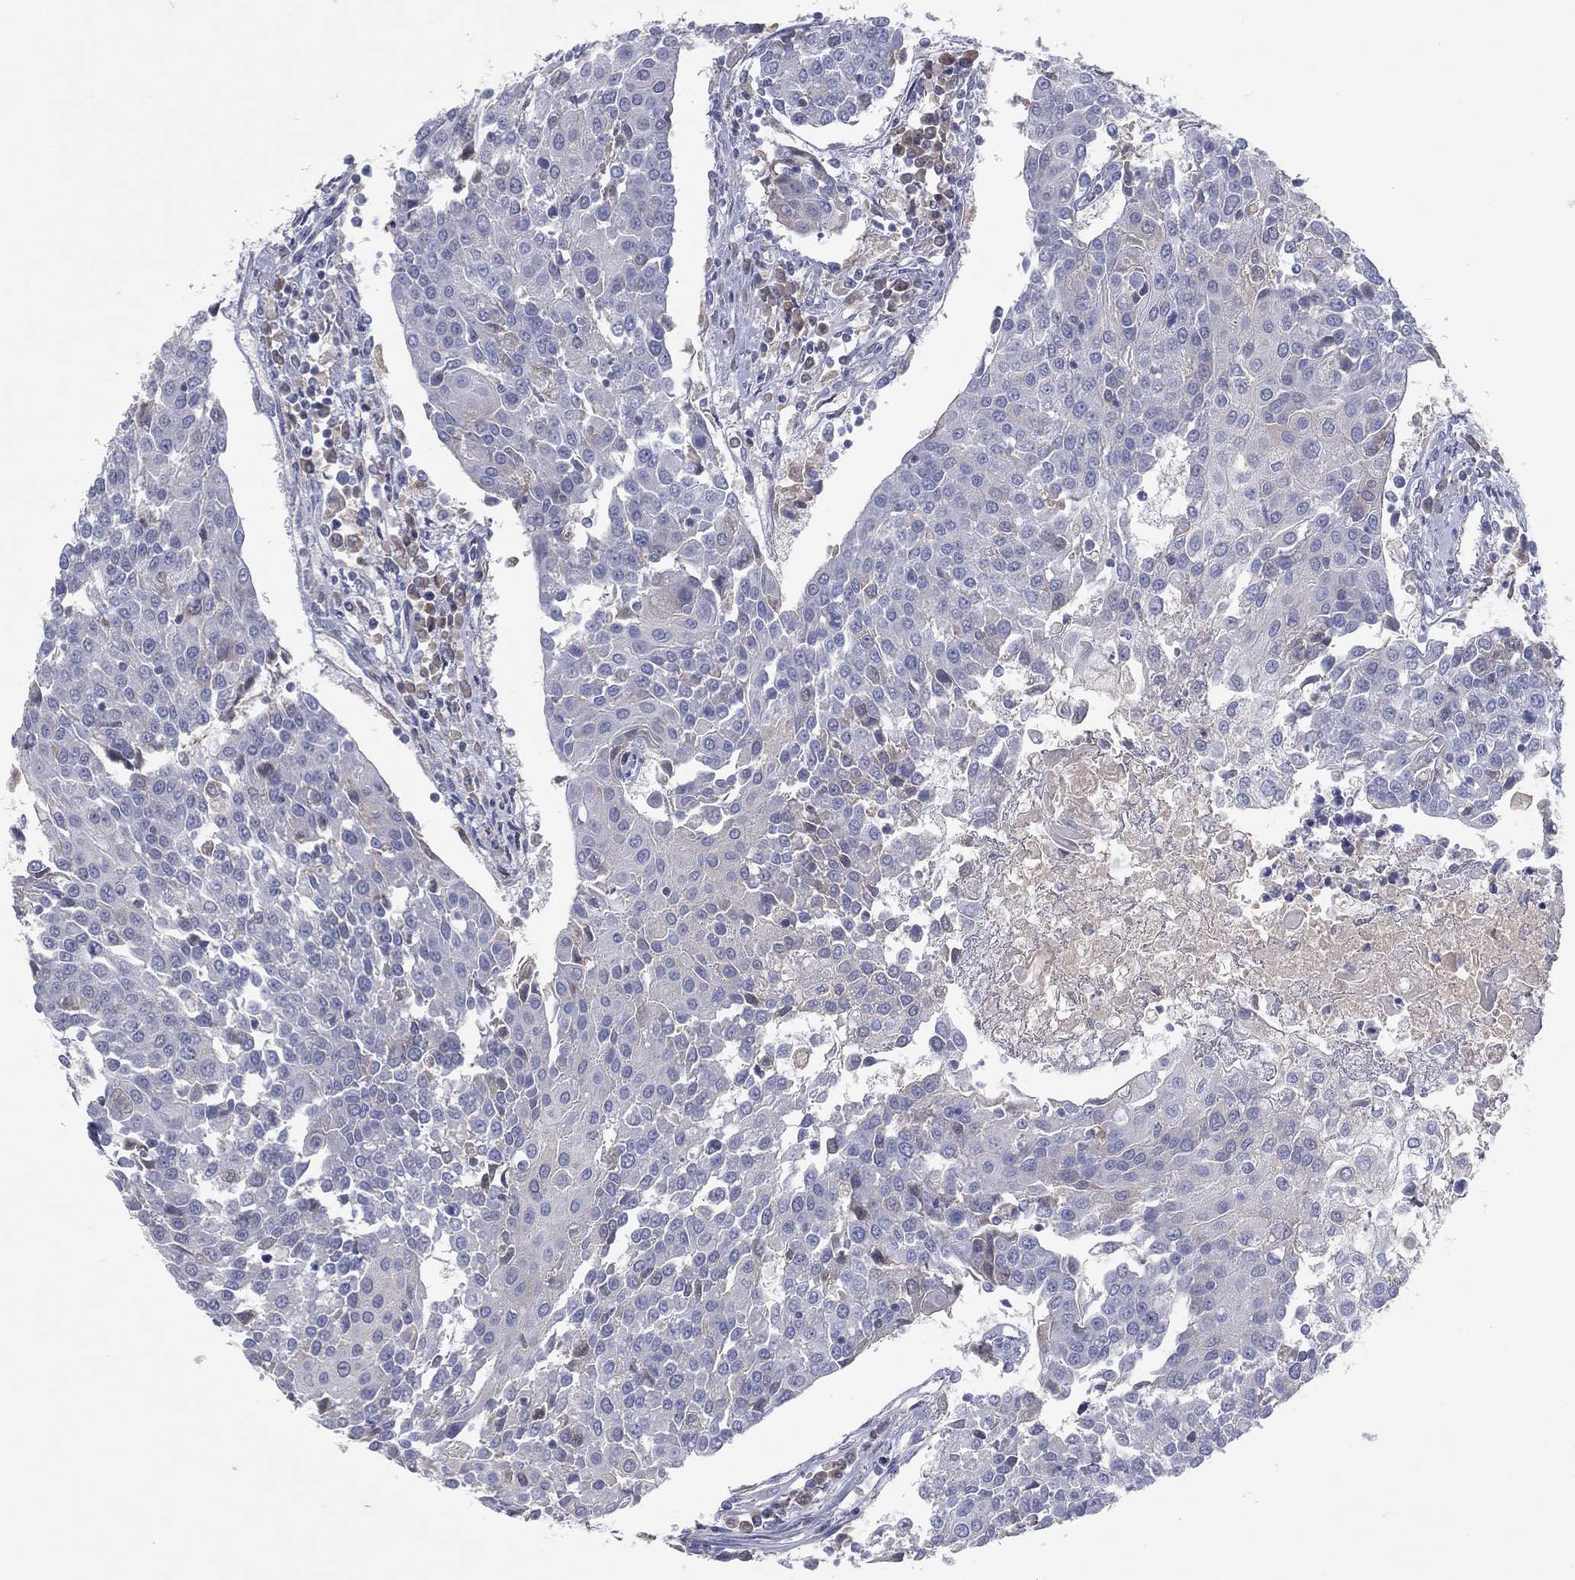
{"staining": {"intensity": "negative", "quantity": "none", "location": "none"}, "tissue": "urothelial cancer", "cell_type": "Tumor cells", "image_type": "cancer", "snomed": [{"axis": "morphology", "description": "Urothelial carcinoma, High grade"}, {"axis": "topography", "description": "Urinary bladder"}], "caption": "High magnification brightfield microscopy of high-grade urothelial carcinoma stained with DAB (3,3'-diaminobenzidine) (brown) and counterstained with hematoxylin (blue): tumor cells show no significant staining. The staining is performed using DAB (3,3'-diaminobenzidine) brown chromogen with nuclei counter-stained in using hematoxylin.", "gene": "CPT1B", "patient": {"sex": "female", "age": 85}}